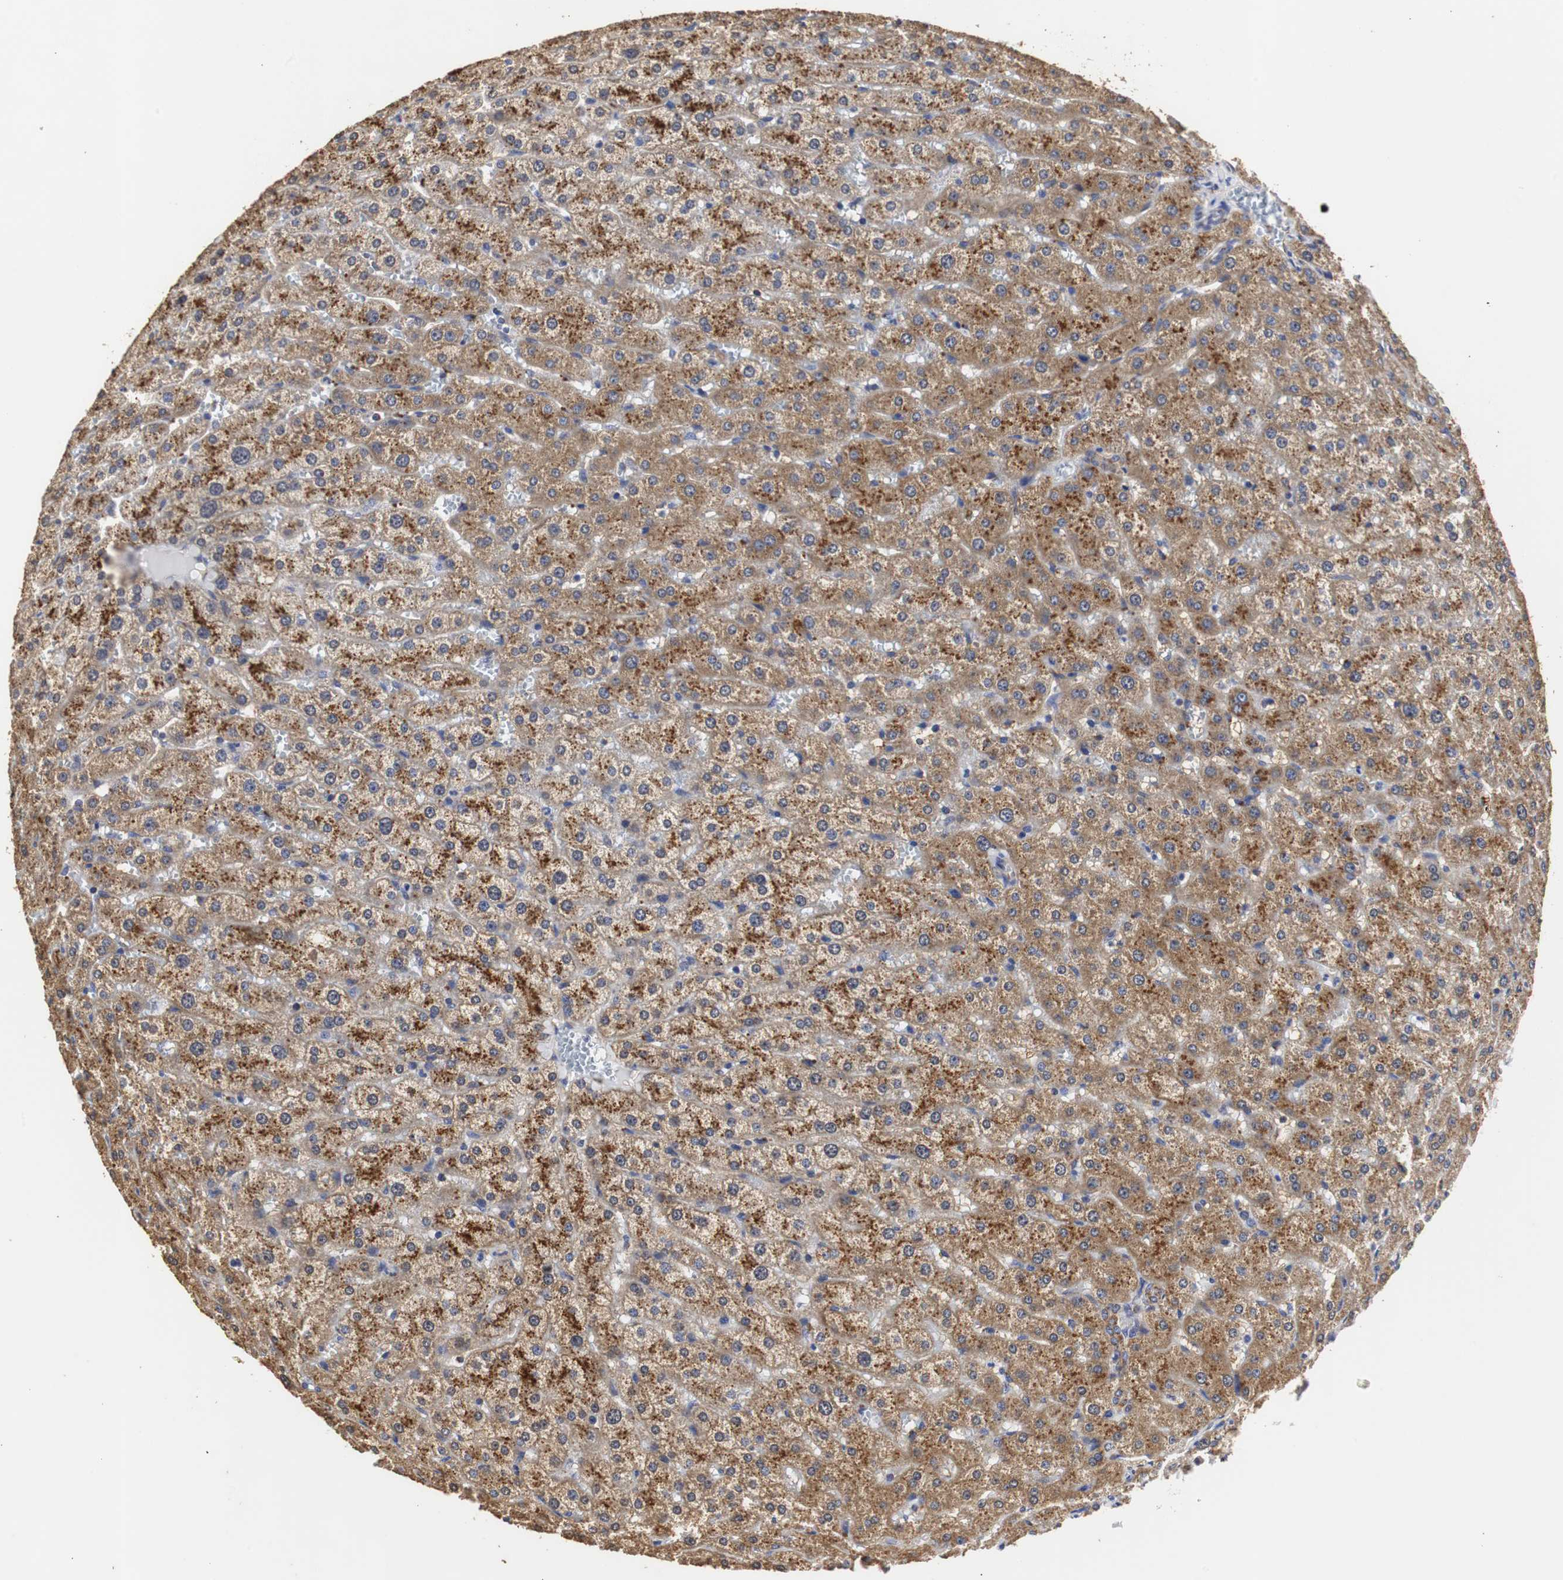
{"staining": {"intensity": "moderate", "quantity": ">75%", "location": "cytoplasmic/membranous"}, "tissue": "liver", "cell_type": "Cholangiocytes", "image_type": "normal", "snomed": [{"axis": "morphology", "description": "Normal tissue, NOS"}, {"axis": "morphology", "description": "Fibrosis, NOS"}, {"axis": "topography", "description": "Liver"}], "caption": "Protein positivity by immunohistochemistry shows moderate cytoplasmic/membranous expression in approximately >75% of cholangiocytes in benign liver.", "gene": "HSD17B10", "patient": {"sex": "female", "age": 29}}